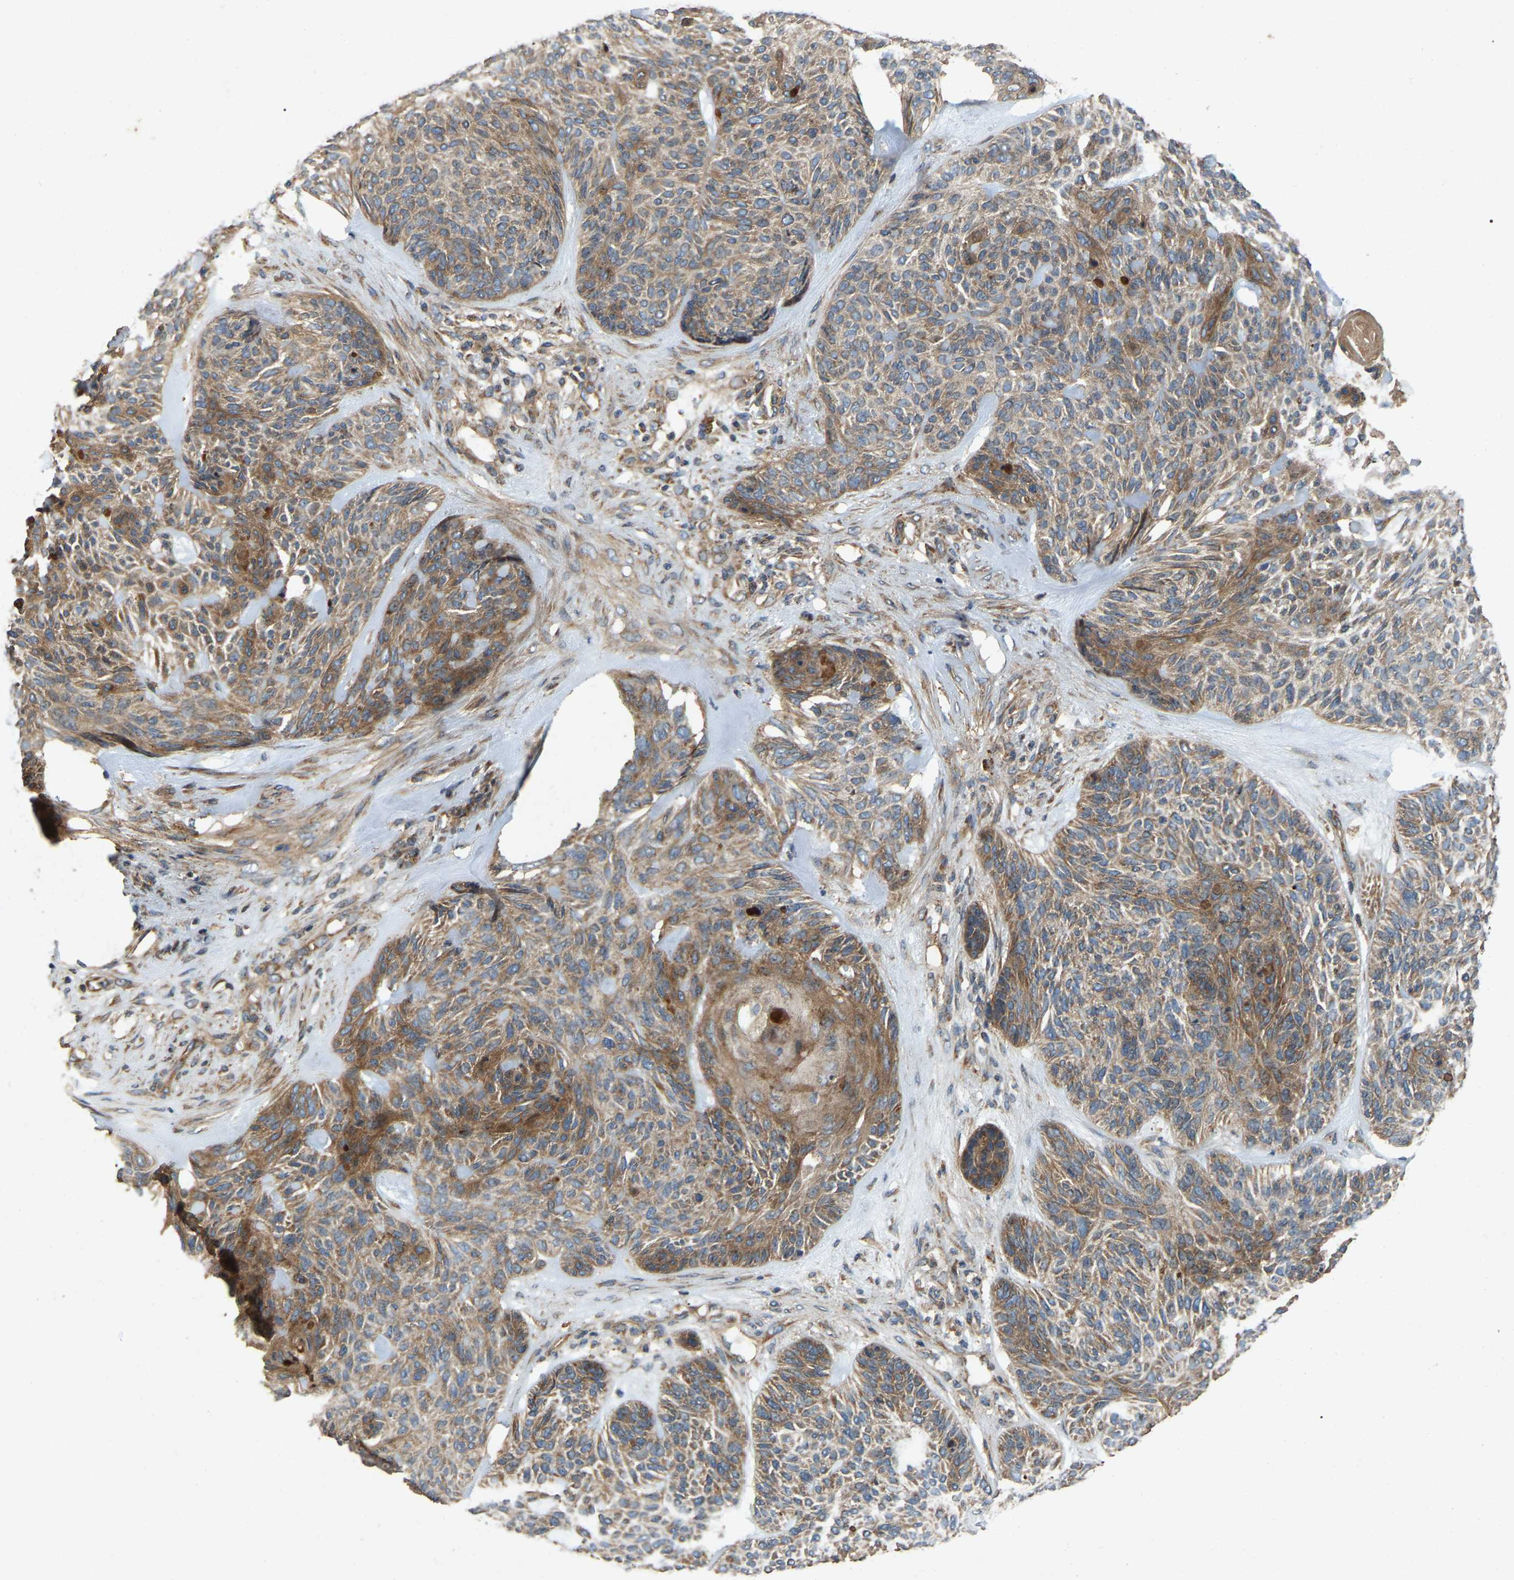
{"staining": {"intensity": "moderate", "quantity": ">75%", "location": "cytoplasmic/membranous"}, "tissue": "skin cancer", "cell_type": "Tumor cells", "image_type": "cancer", "snomed": [{"axis": "morphology", "description": "Basal cell carcinoma"}, {"axis": "topography", "description": "Skin"}], "caption": "Skin cancer was stained to show a protein in brown. There is medium levels of moderate cytoplasmic/membranous expression in about >75% of tumor cells. The protein of interest is shown in brown color, while the nuclei are stained blue.", "gene": "SAMD9L", "patient": {"sex": "male", "age": 55}}